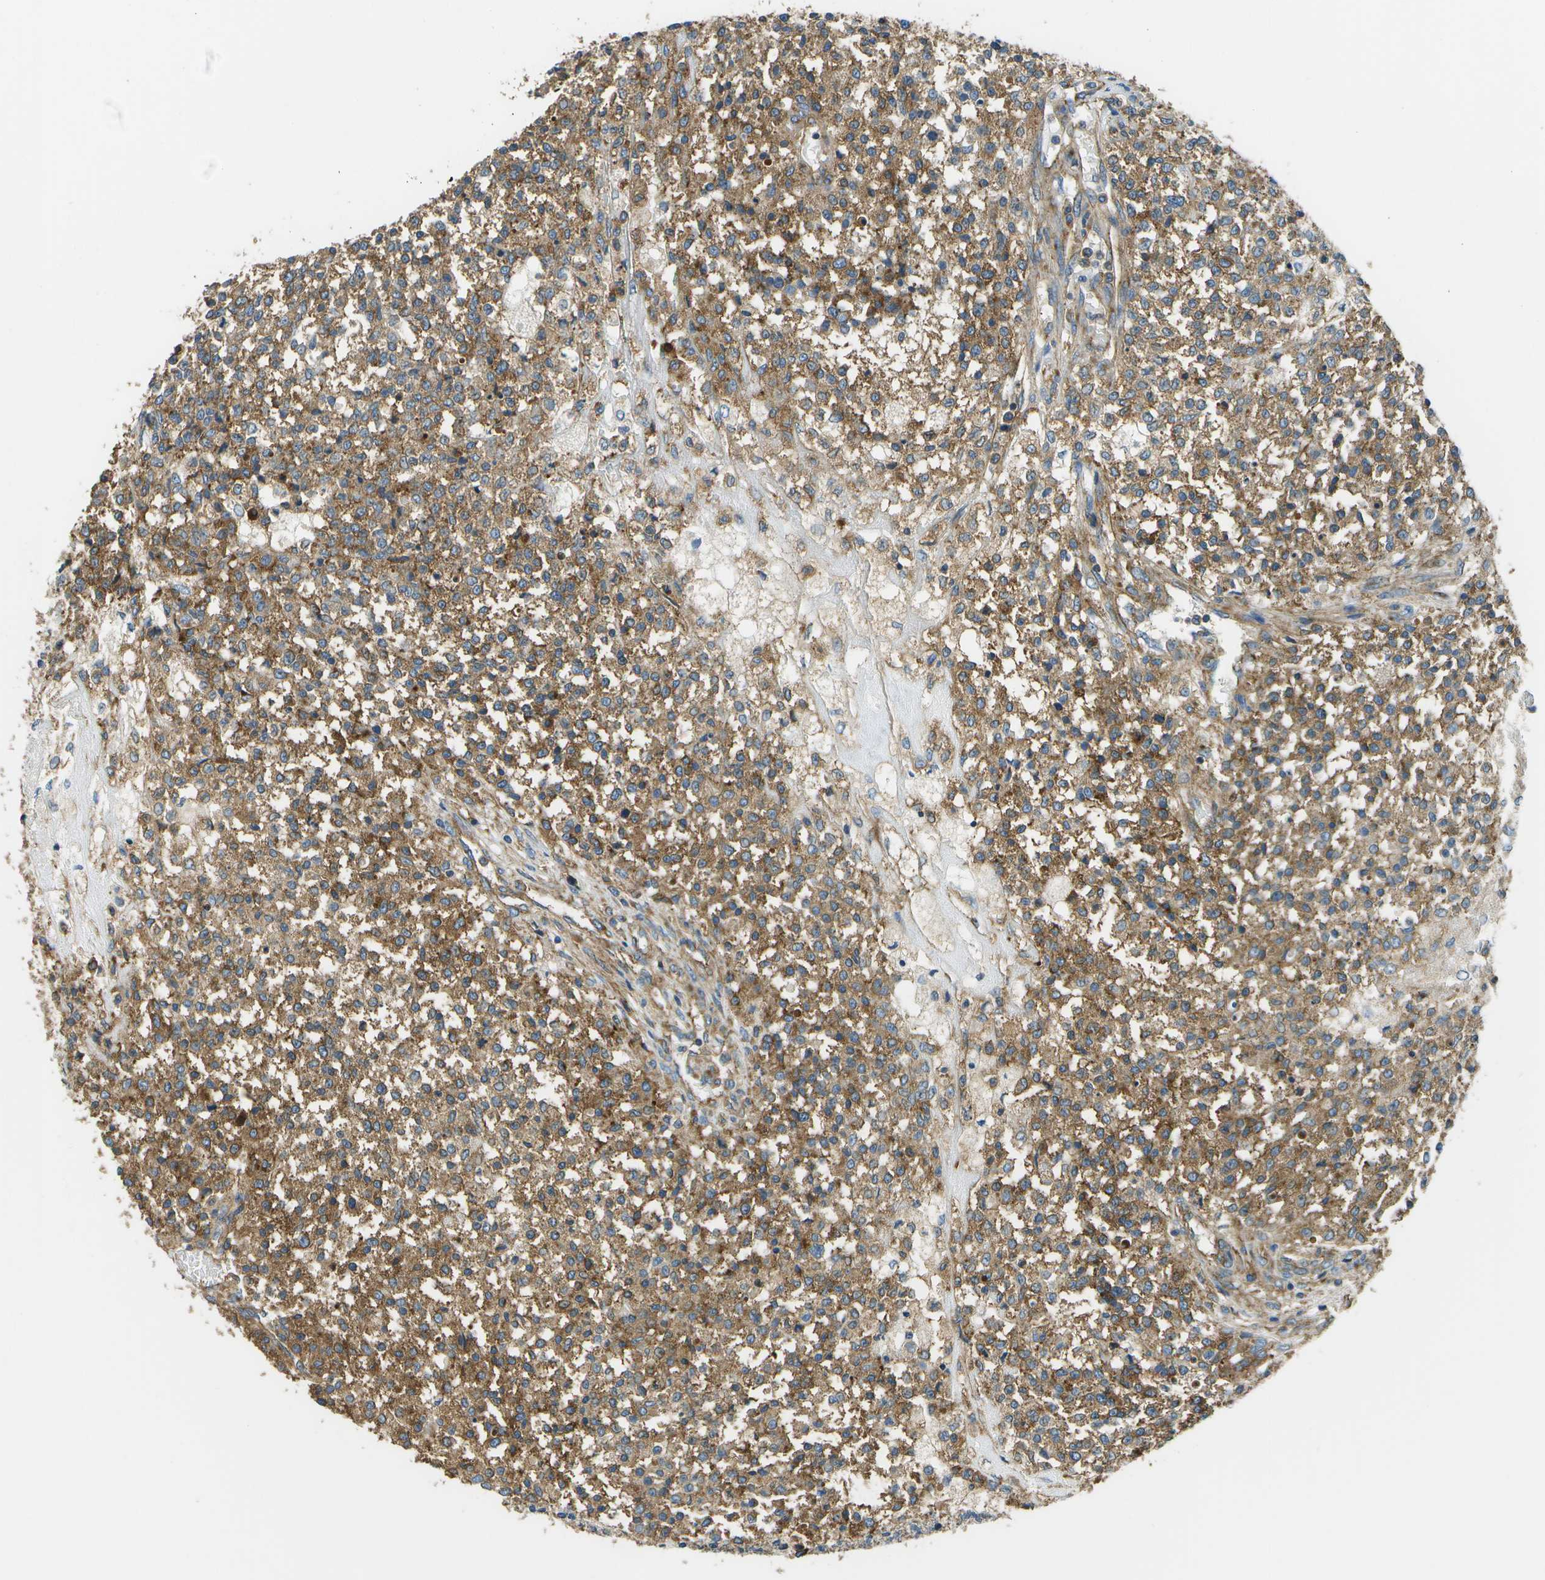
{"staining": {"intensity": "moderate", "quantity": ">75%", "location": "cytoplasmic/membranous"}, "tissue": "testis cancer", "cell_type": "Tumor cells", "image_type": "cancer", "snomed": [{"axis": "morphology", "description": "Seminoma, NOS"}, {"axis": "topography", "description": "Testis"}], "caption": "Immunohistochemical staining of human seminoma (testis) exhibits medium levels of moderate cytoplasmic/membranous protein staining in about >75% of tumor cells.", "gene": "CLTC", "patient": {"sex": "male", "age": 59}}